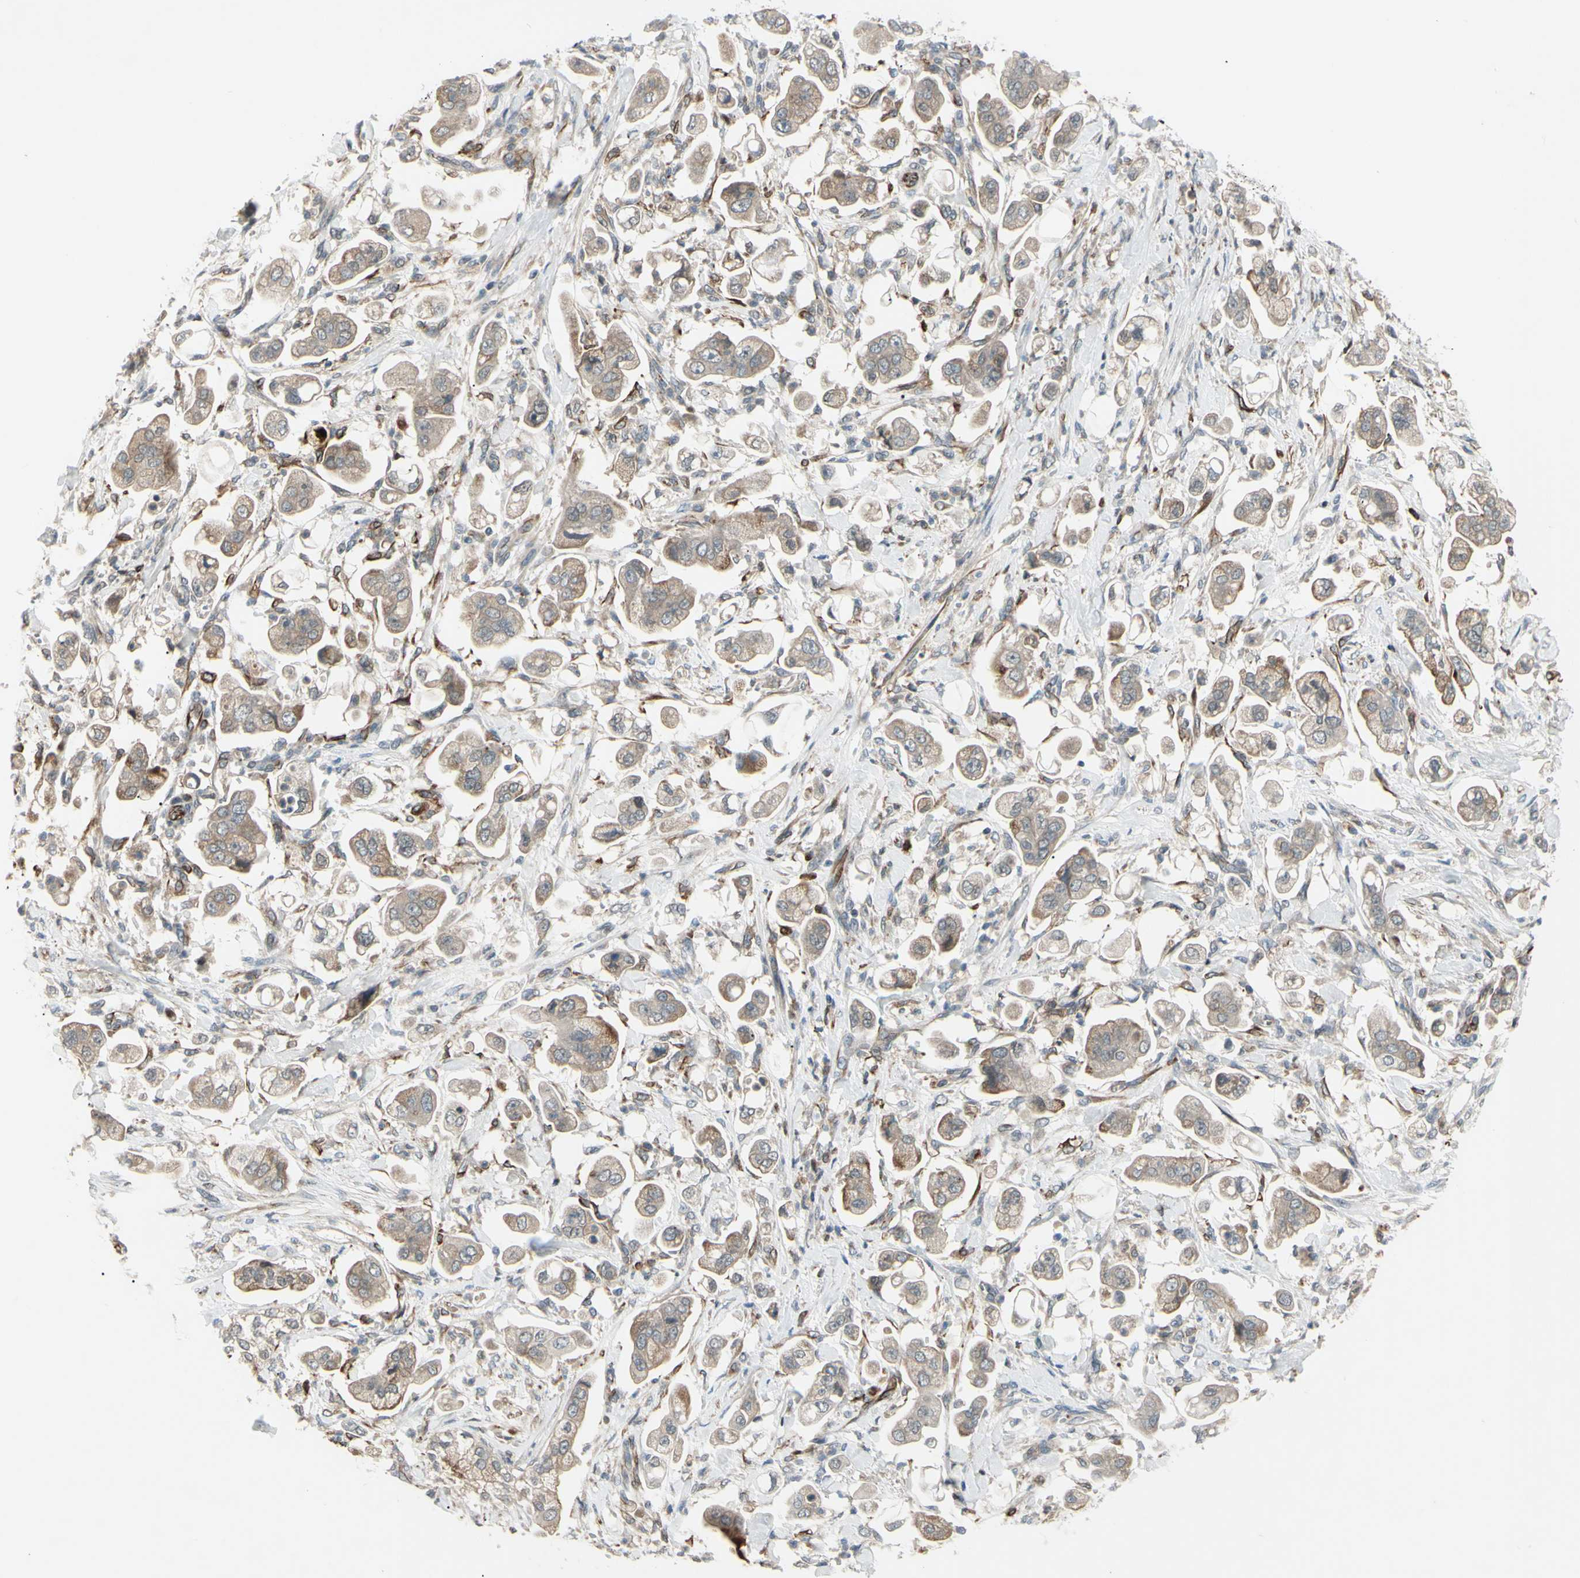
{"staining": {"intensity": "weak", "quantity": "<25%", "location": "cytoplasmic/membranous"}, "tissue": "stomach cancer", "cell_type": "Tumor cells", "image_type": "cancer", "snomed": [{"axis": "morphology", "description": "Adenocarcinoma, NOS"}, {"axis": "topography", "description": "Stomach"}], "caption": "Immunohistochemical staining of human stomach cancer demonstrates no significant positivity in tumor cells.", "gene": "FGFR2", "patient": {"sex": "male", "age": 62}}